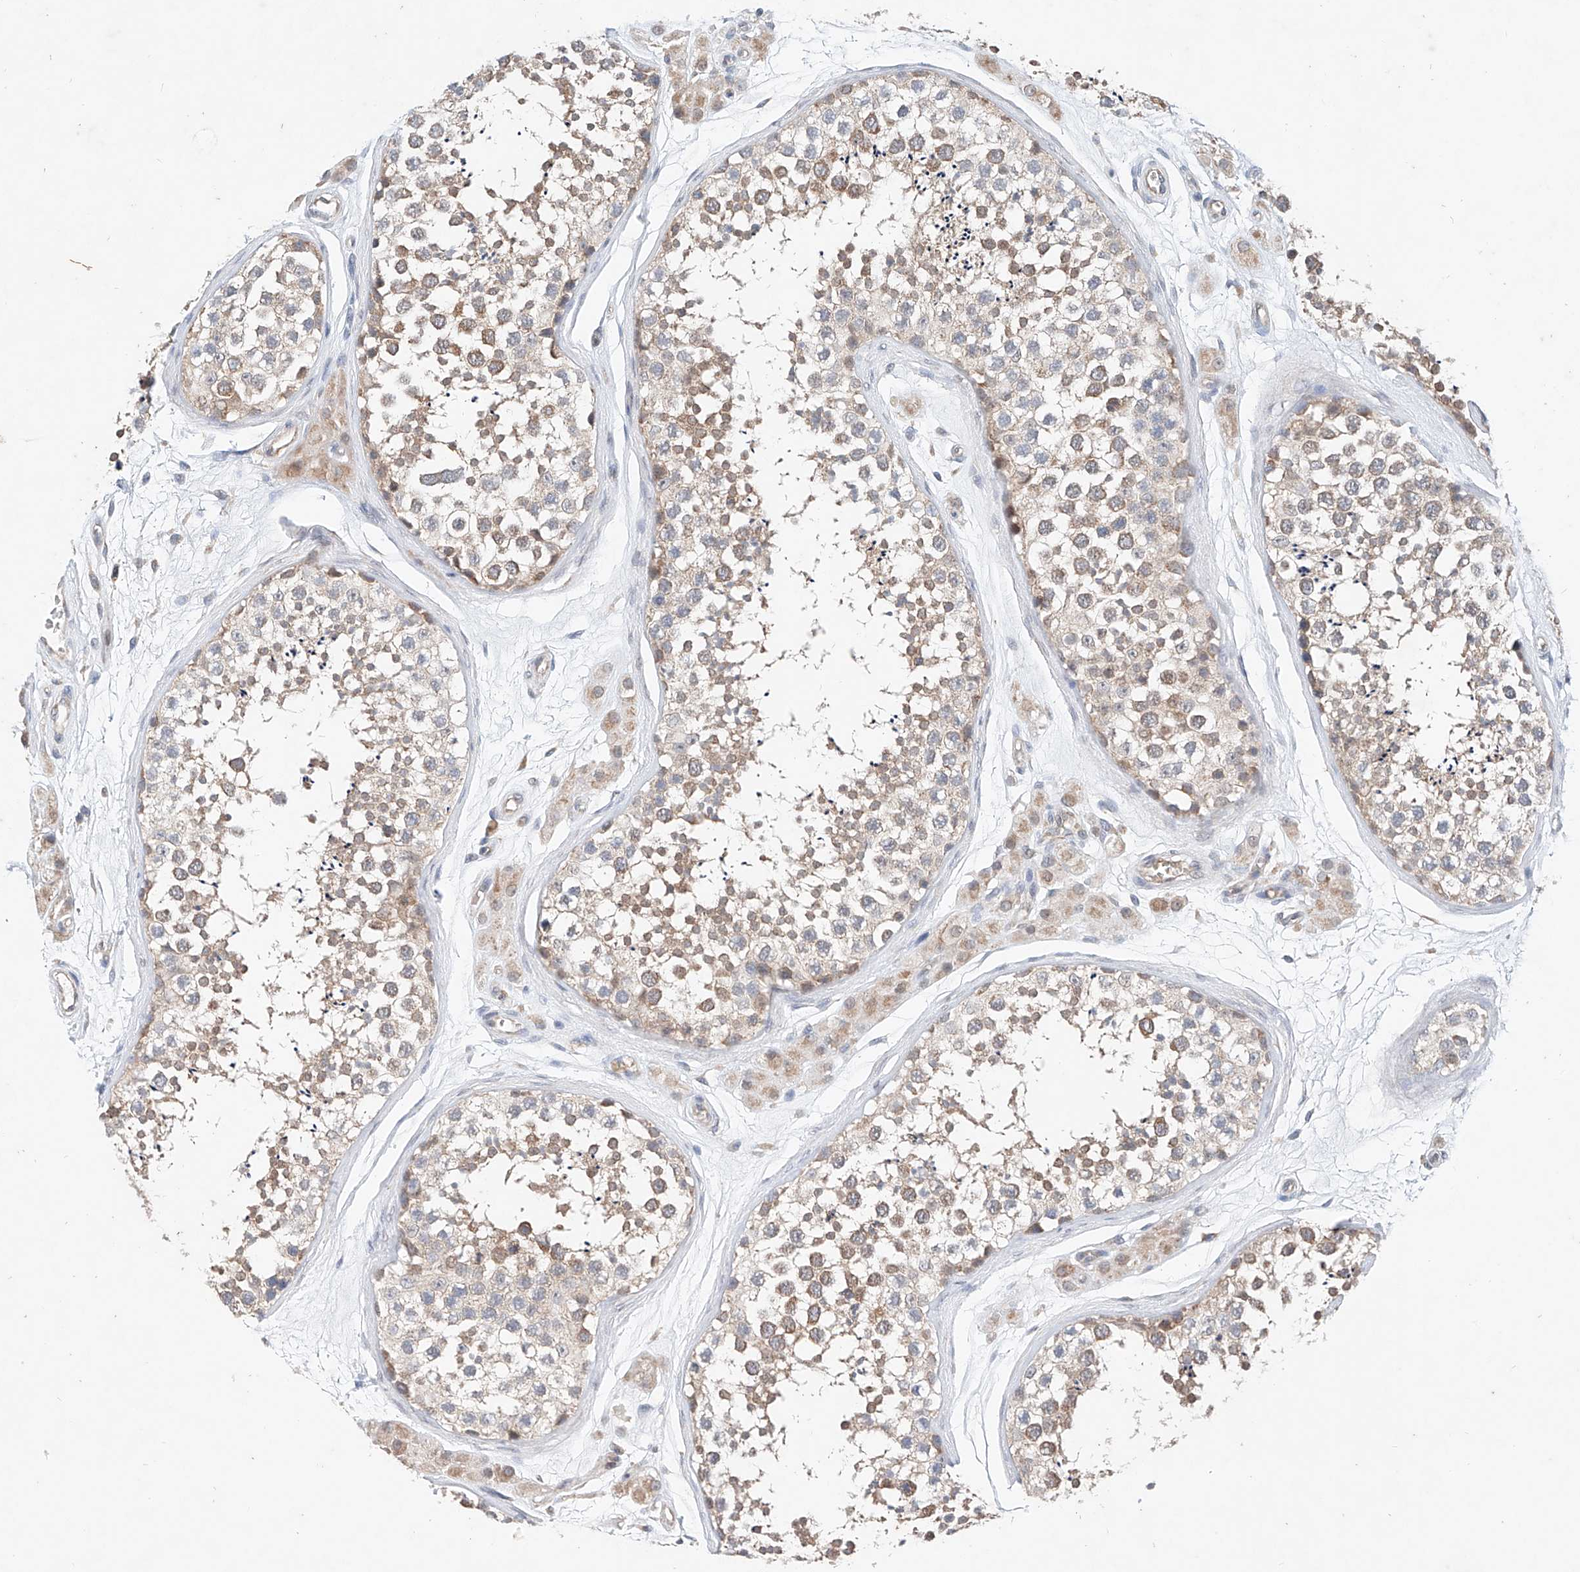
{"staining": {"intensity": "weak", "quantity": "25%-75%", "location": "cytoplasmic/membranous"}, "tissue": "testis", "cell_type": "Cells in seminiferous ducts", "image_type": "normal", "snomed": [{"axis": "morphology", "description": "Normal tissue, NOS"}, {"axis": "topography", "description": "Testis"}], "caption": "Immunohistochemistry of benign testis exhibits low levels of weak cytoplasmic/membranous positivity in approximately 25%-75% of cells in seminiferous ducts.", "gene": "FASTK", "patient": {"sex": "male", "age": 56}}